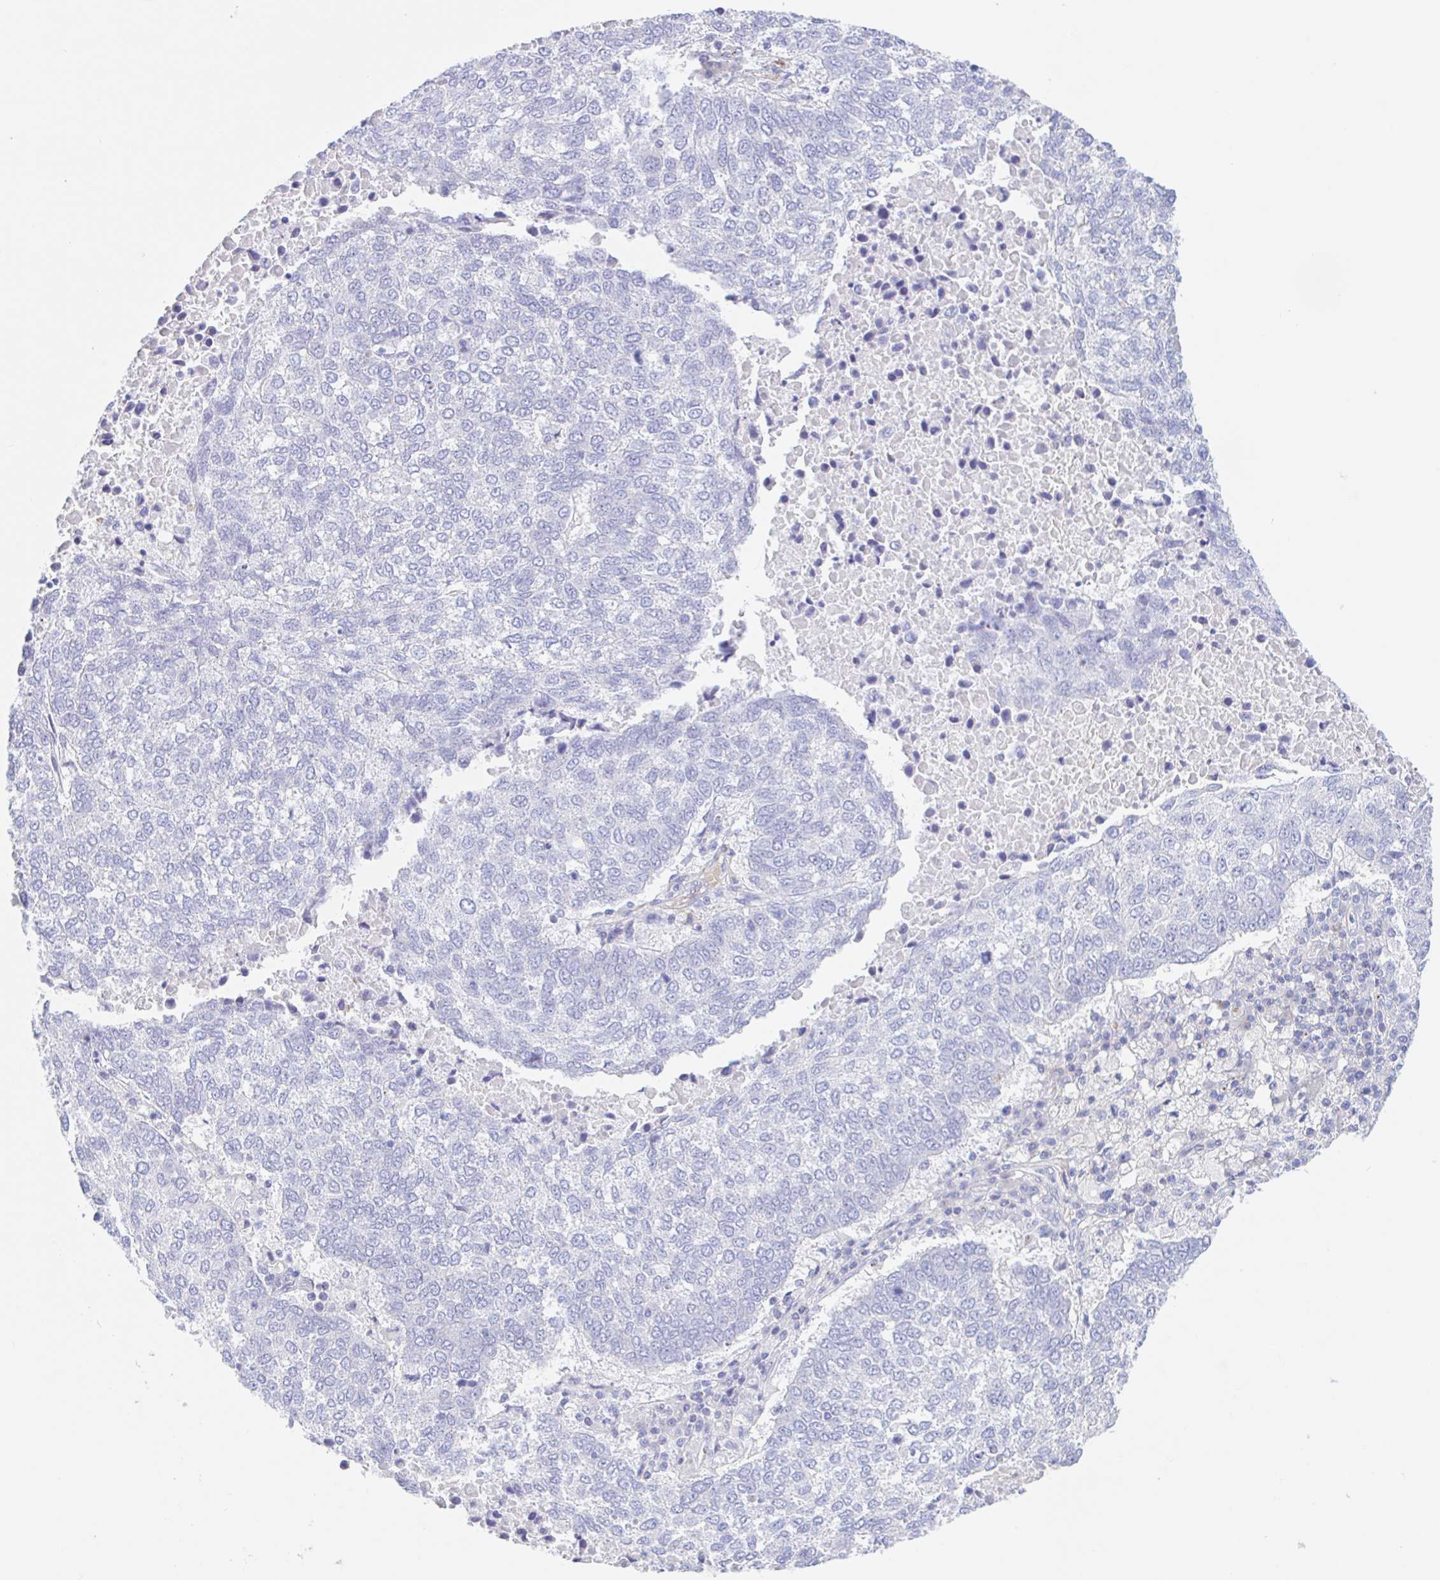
{"staining": {"intensity": "negative", "quantity": "none", "location": "none"}, "tissue": "lung cancer", "cell_type": "Tumor cells", "image_type": "cancer", "snomed": [{"axis": "morphology", "description": "Squamous cell carcinoma, NOS"}, {"axis": "topography", "description": "Lung"}], "caption": "Tumor cells show no significant protein staining in lung cancer (squamous cell carcinoma). (DAB (3,3'-diaminobenzidine) immunohistochemistry (IHC) visualized using brightfield microscopy, high magnification).", "gene": "ANKRD9", "patient": {"sex": "male", "age": 73}}